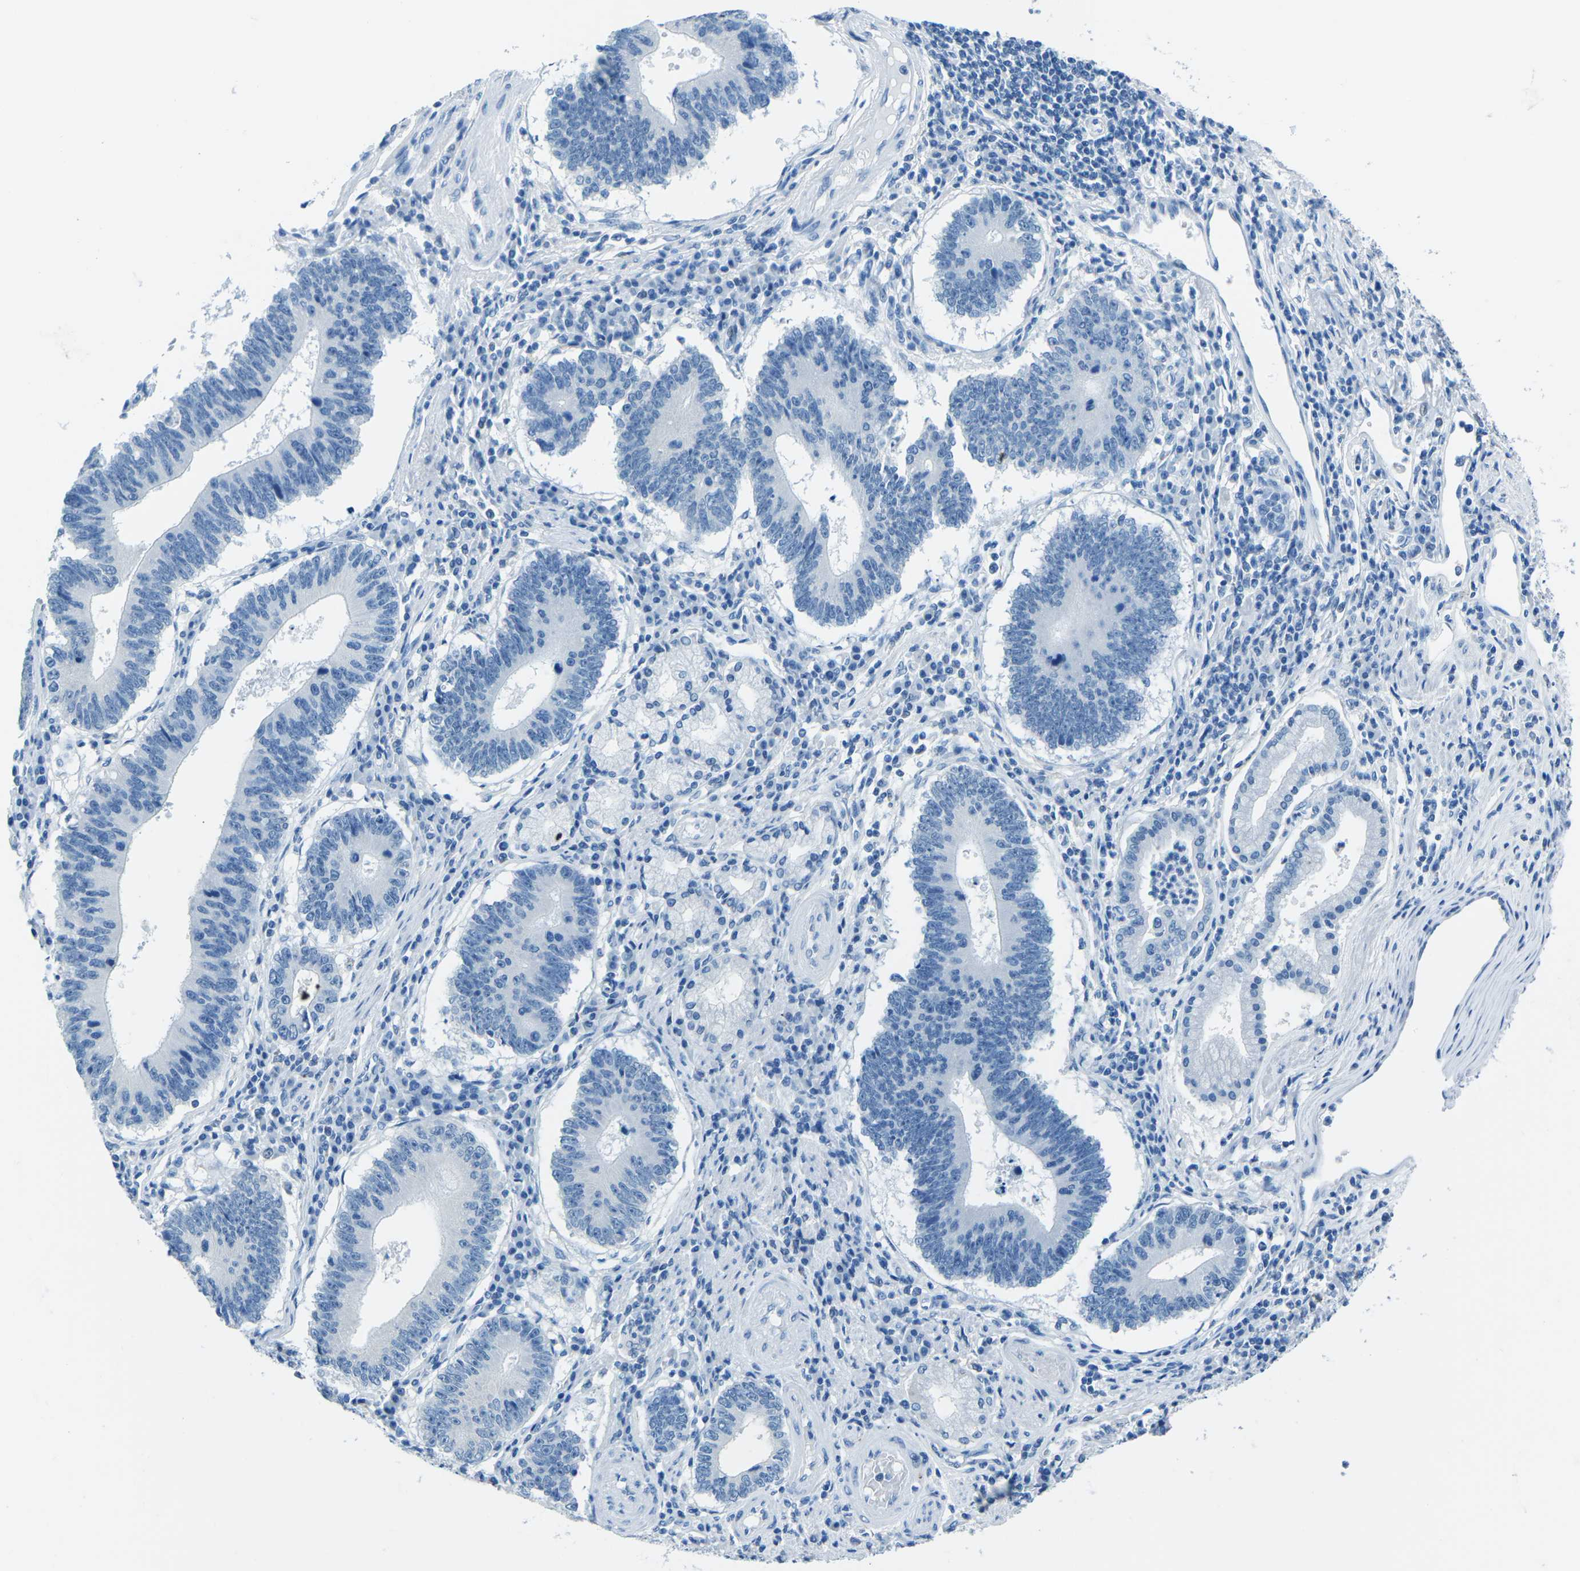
{"staining": {"intensity": "negative", "quantity": "none", "location": "none"}, "tissue": "stomach cancer", "cell_type": "Tumor cells", "image_type": "cancer", "snomed": [{"axis": "morphology", "description": "Adenocarcinoma, NOS"}, {"axis": "topography", "description": "Stomach"}], "caption": "The image demonstrates no significant staining in tumor cells of stomach cancer.", "gene": "MYH8", "patient": {"sex": "male", "age": 59}}